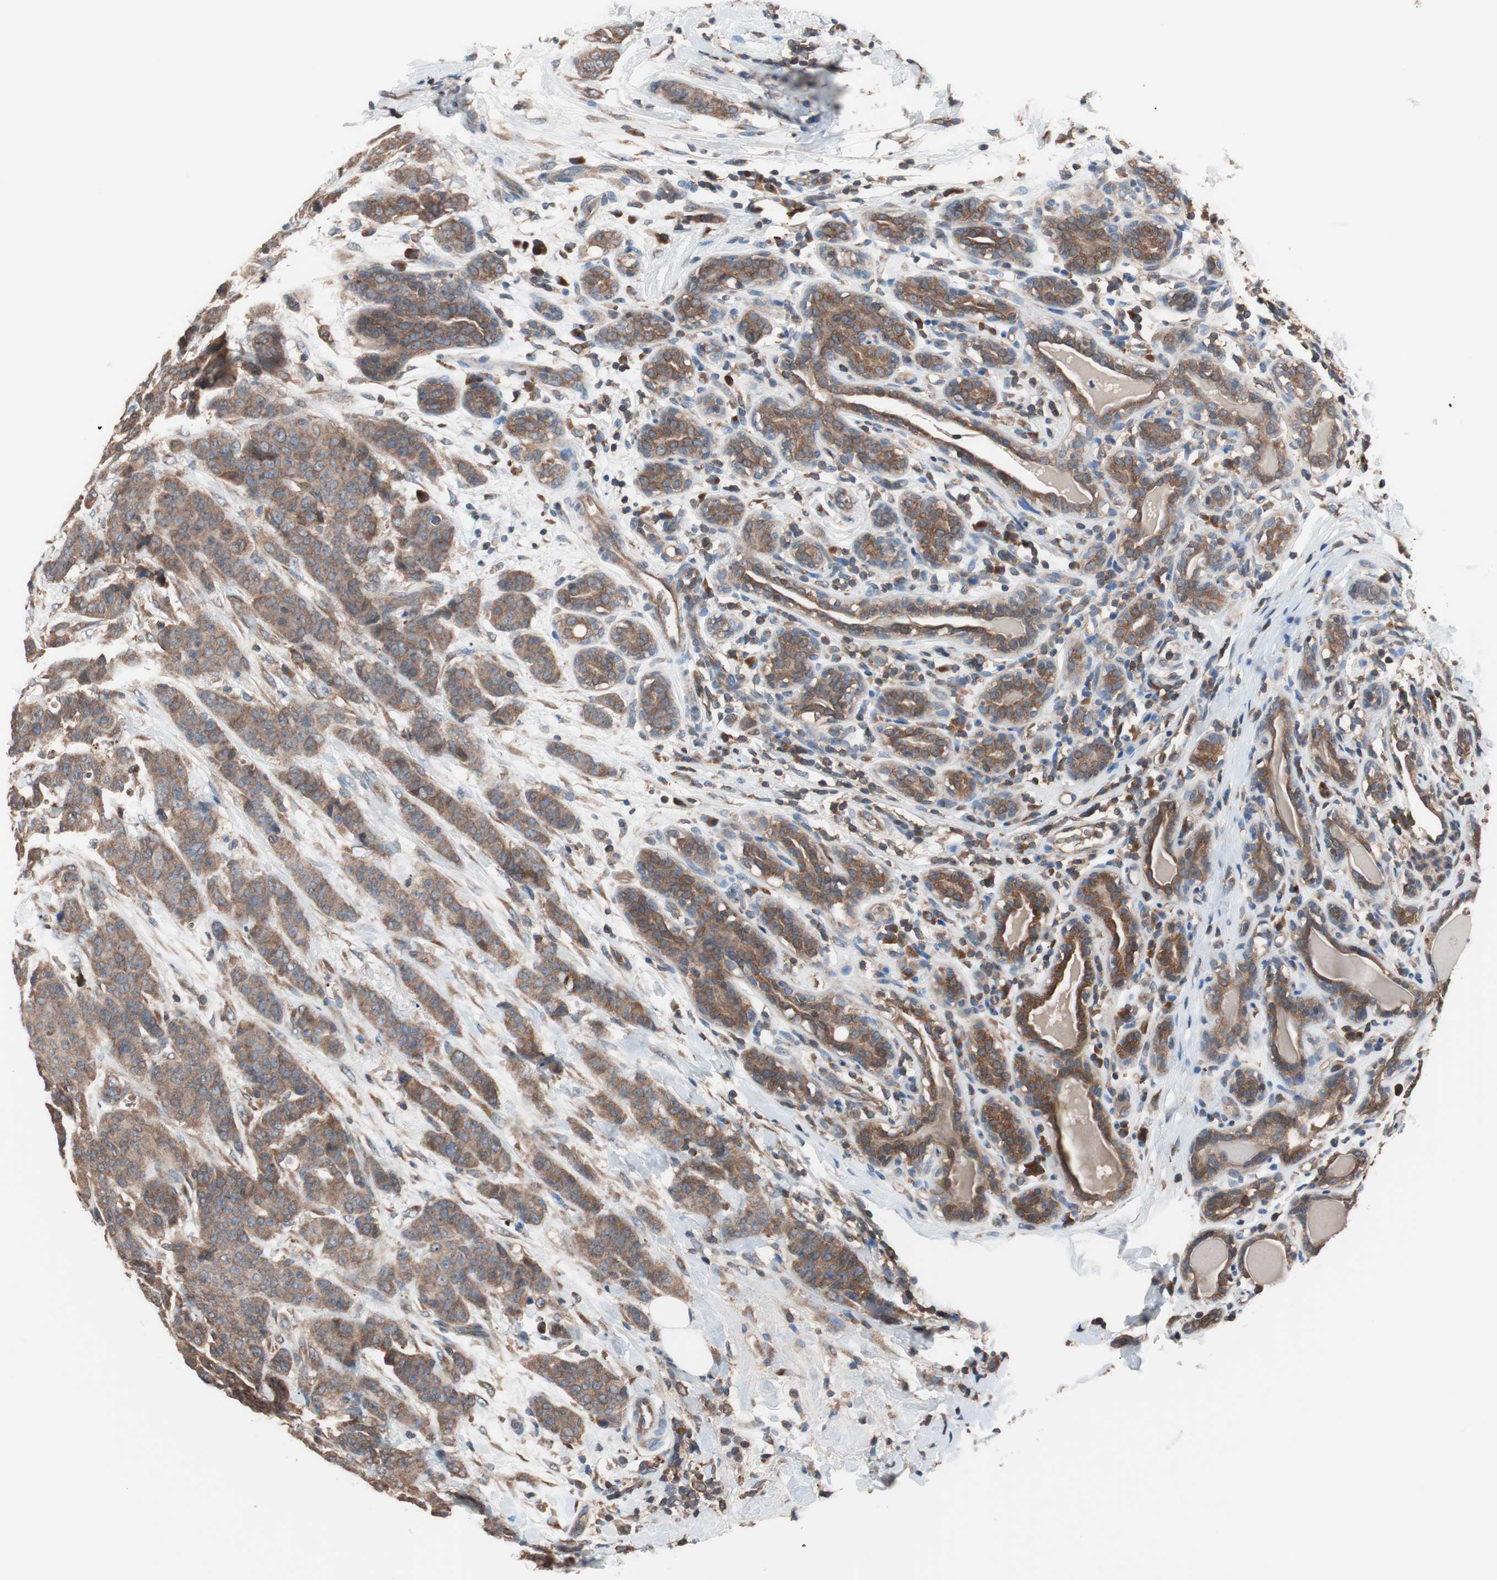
{"staining": {"intensity": "moderate", "quantity": ">75%", "location": "cytoplasmic/membranous"}, "tissue": "breast cancer", "cell_type": "Tumor cells", "image_type": "cancer", "snomed": [{"axis": "morphology", "description": "Duct carcinoma"}, {"axis": "topography", "description": "Breast"}], "caption": "Moderate cytoplasmic/membranous staining is appreciated in about >75% of tumor cells in breast invasive ductal carcinoma.", "gene": "GLYCTK", "patient": {"sex": "female", "age": 40}}